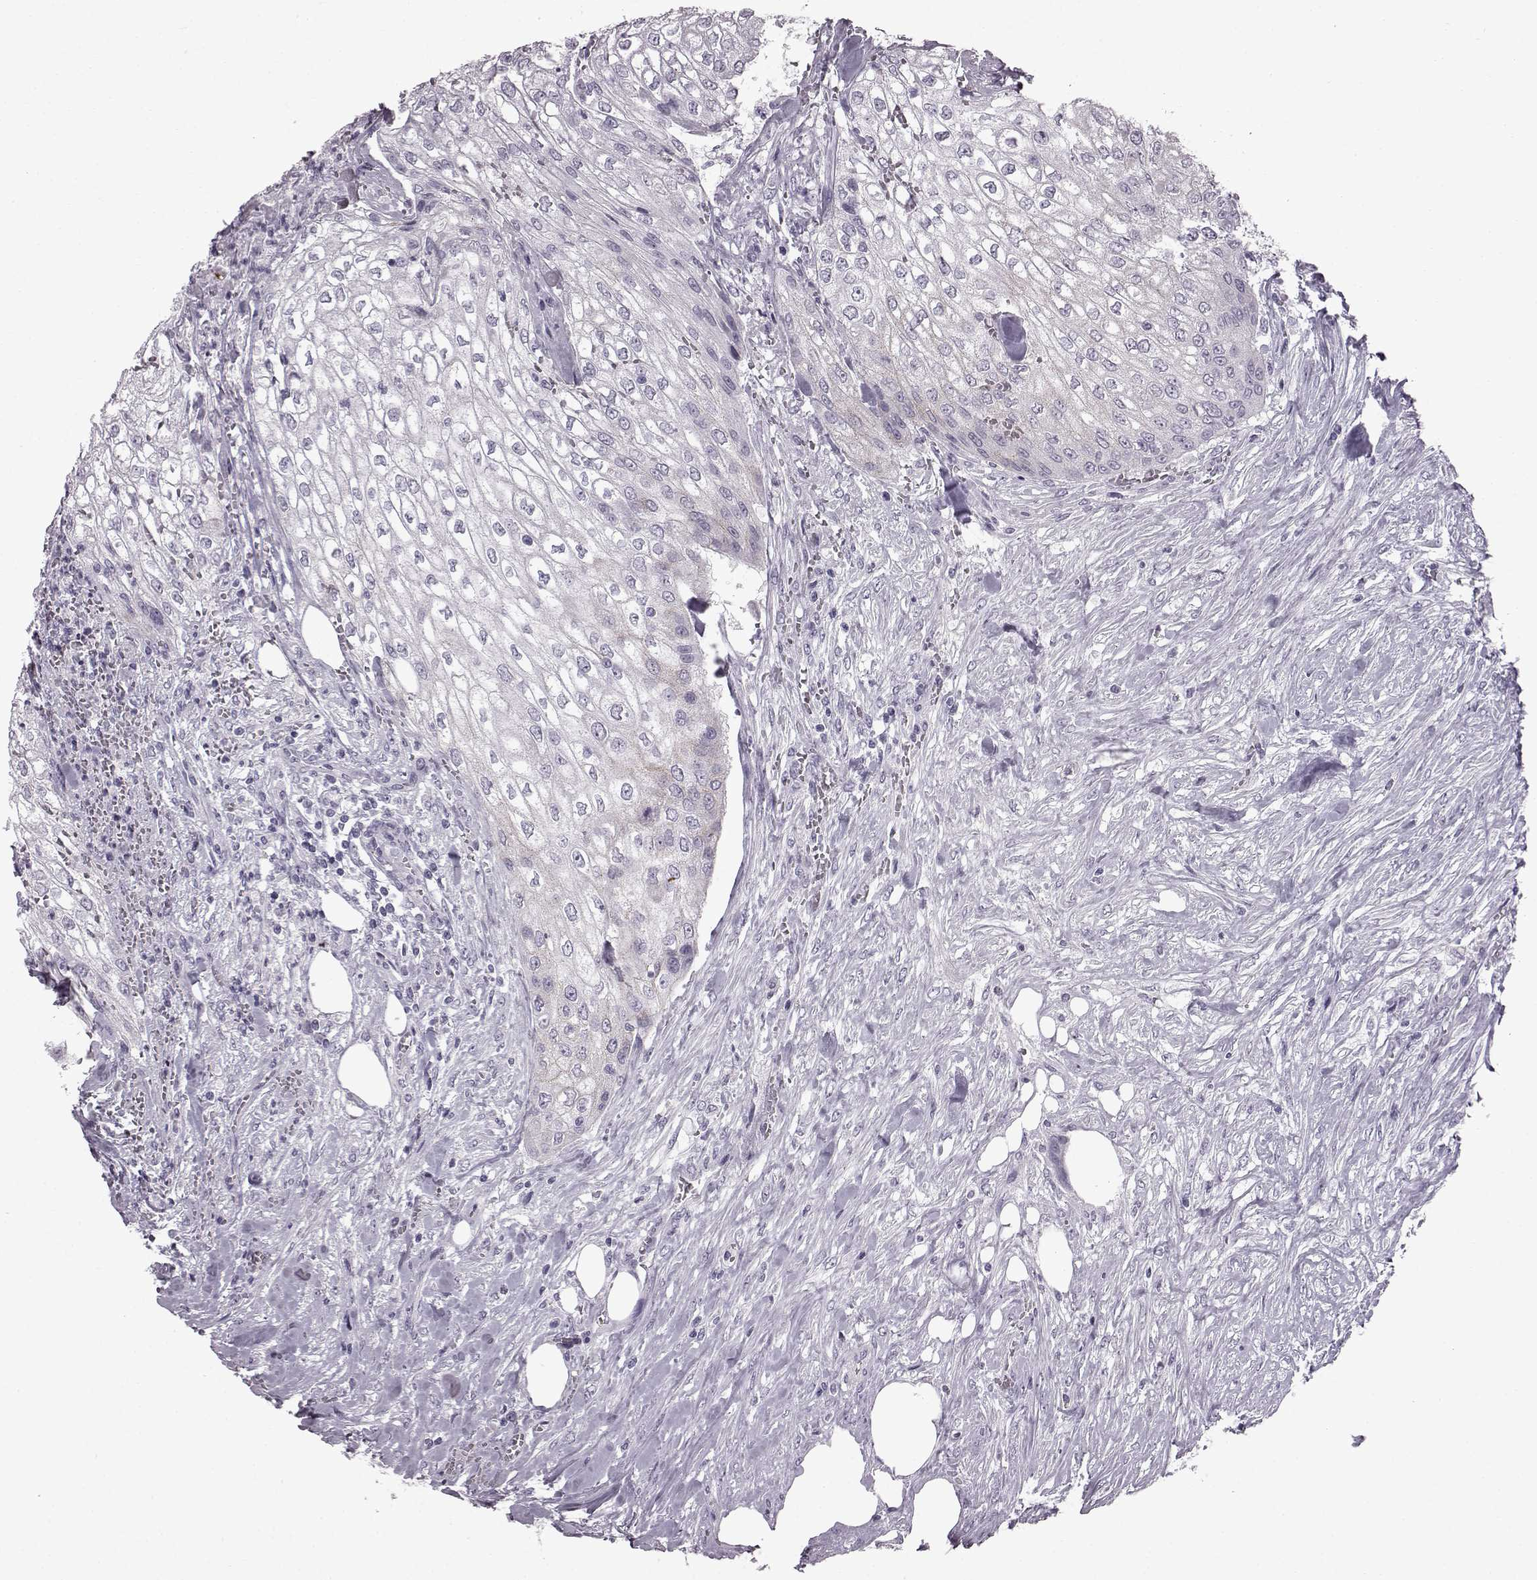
{"staining": {"intensity": "negative", "quantity": "none", "location": "none"}, "tissue": "urothelial cancer", "cell_type": "Tumor cells", "image_type": "cancer", "snomed": [{"axis": "morphology", "description": "Urothelial carcinoma, High grade"}, {"axis": "topography", "description": "Urinary bladder"}], "caption": "Immunohistochemical staining of urothelial cancer displays no significant positivity in tumor cells.", "gene": "SLC28A2", "patient": {"sex": "male", "age": 62}}